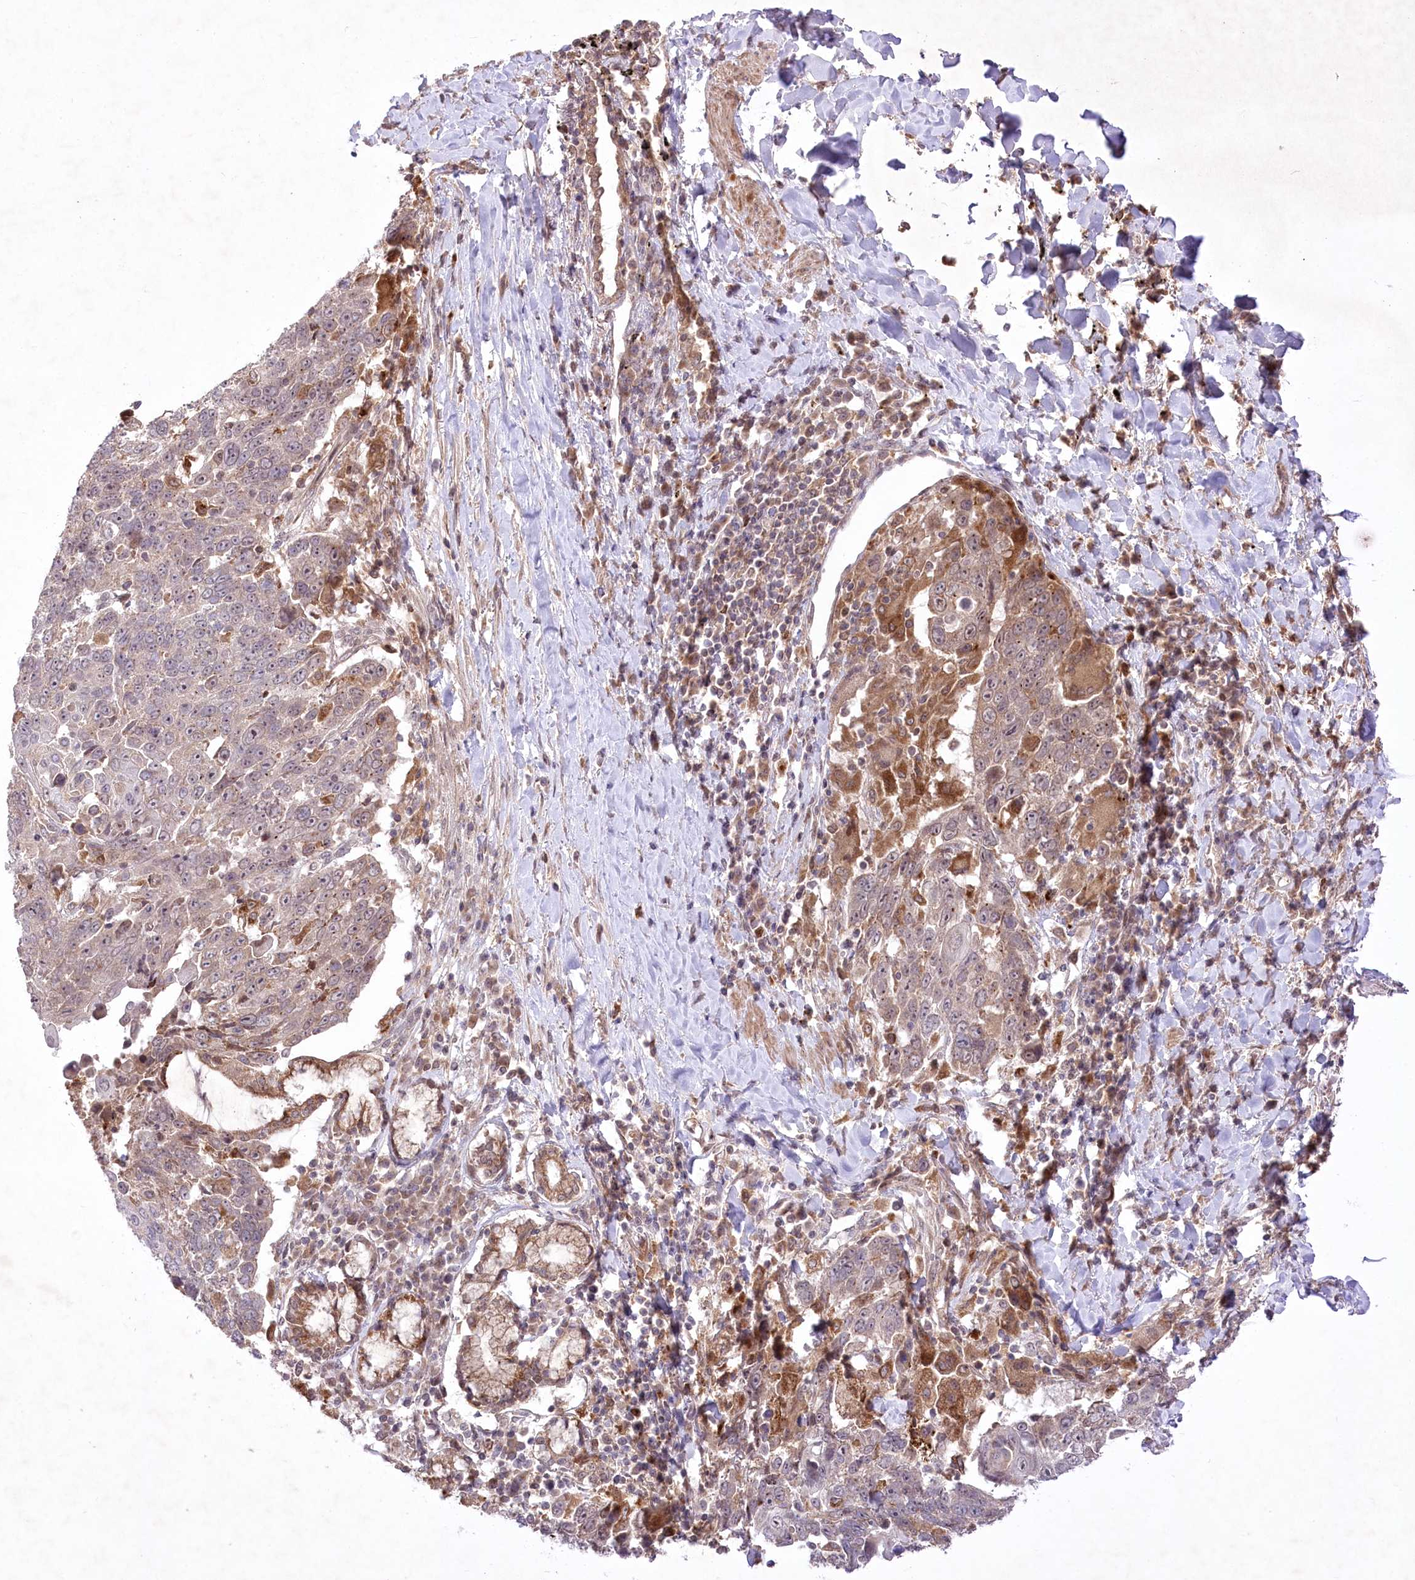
{"staining": {"intensity": "moderate", "quantity": "<25%", "location": "cytoplasmic/membranous,nuclear"}, "tissue": "lung cancer", "cell_type": "Tumor cells", "image_type": "cancer", "snomed": [{"axis": "morphology", "description": "Squamous cell carcinoma, NOS"}, {"axis": "topography", "description": "Lung"}], "caption": "High-magnification brightfield microscopy of lung squamous cell carcinoma stained with DAB (3,3'-diaminobenzidine) (brown) and counterstained with hematoxylin (blue). tumor cells exhibit moderate cytoplasmic/membranous and nuclear positivity is identified in about<25% of cells.", "gene": "HELT", "patient": {"sex": "male", "age": 66}}